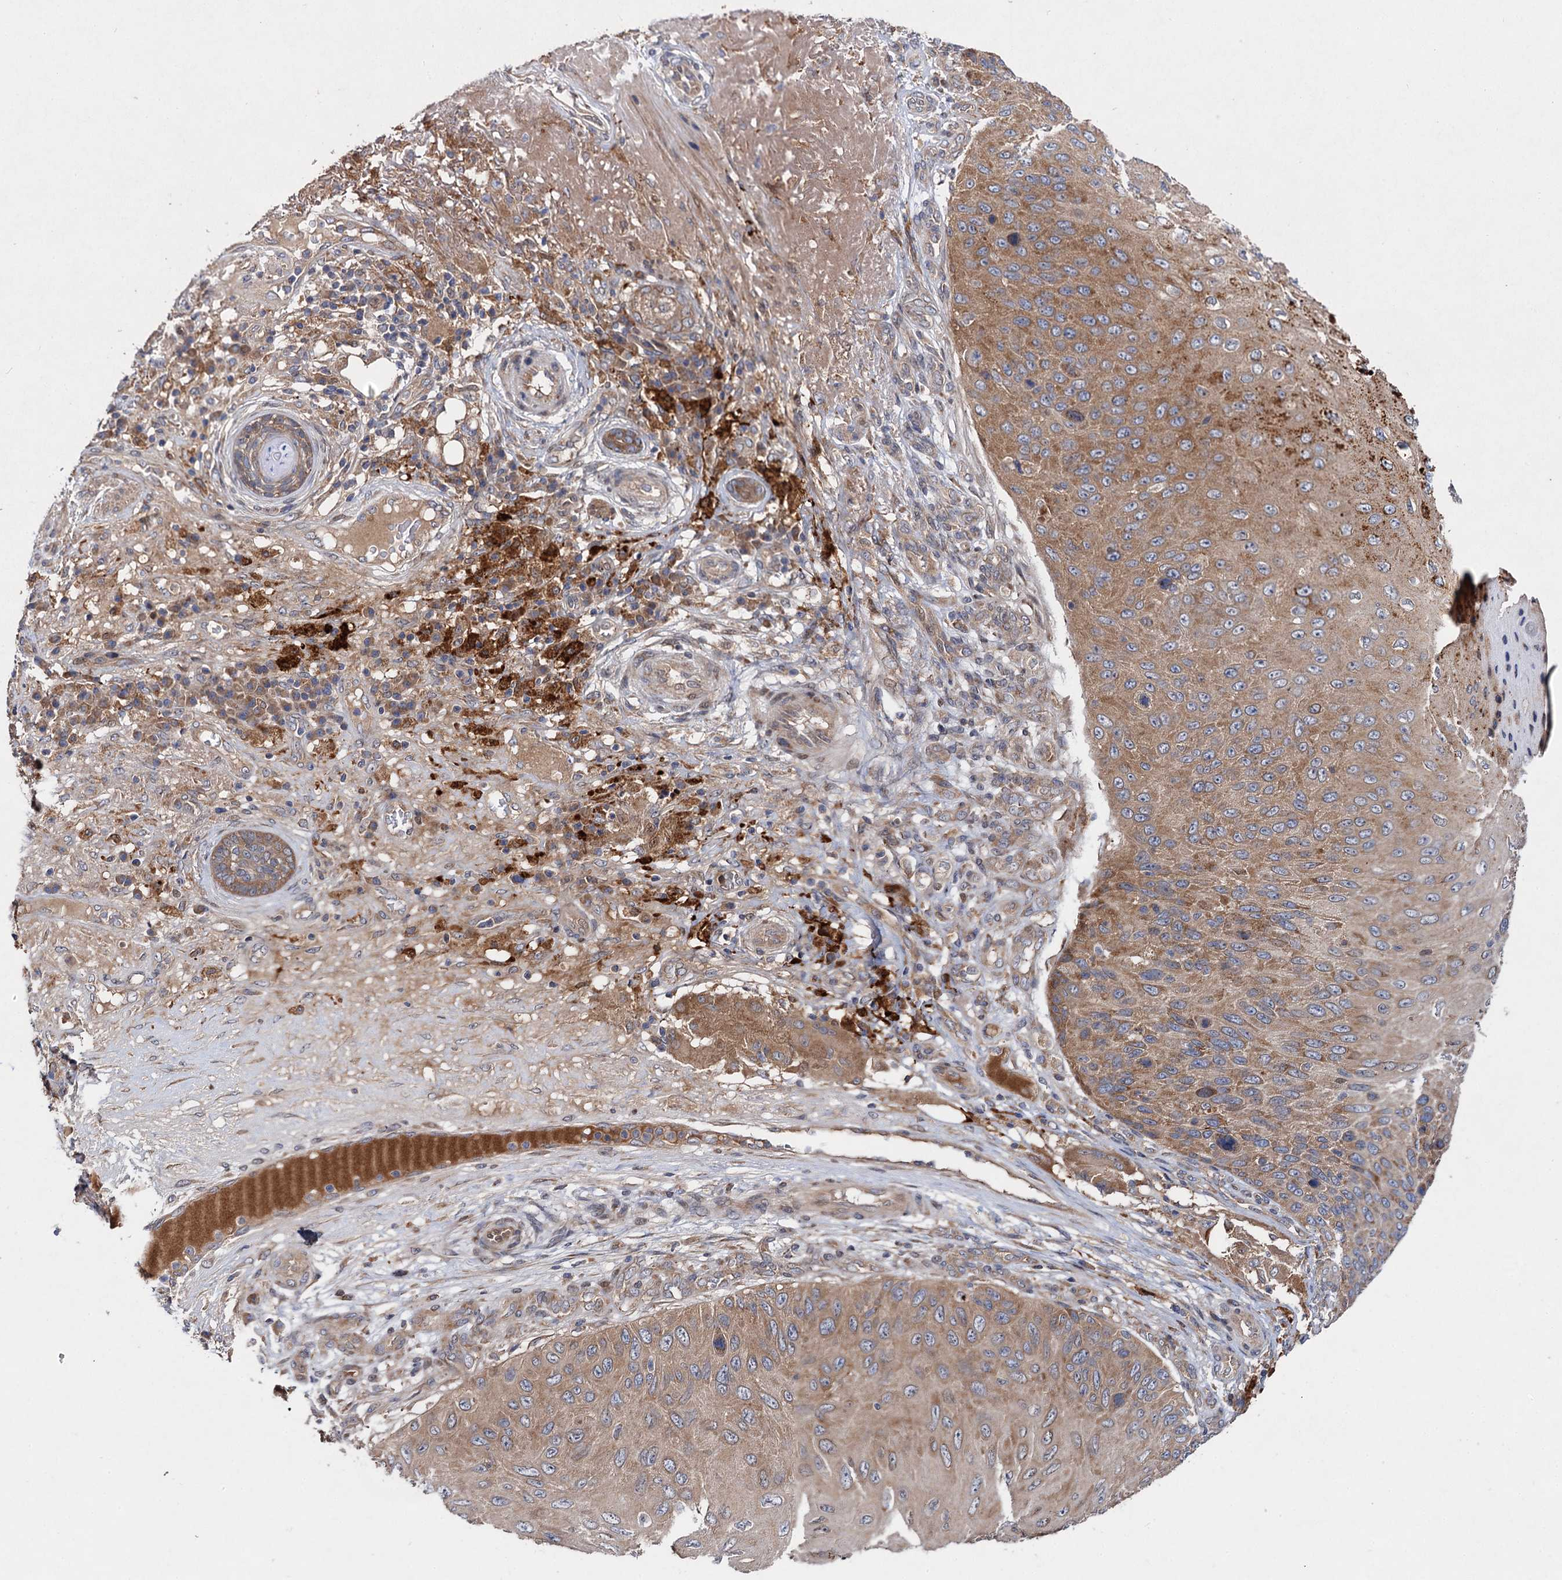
{"staining": {"intensity": "moderate", "quantity": ">75%", "location": "cytoplasmic/membranous"}, "tissue": "skin cancer", "cell_type": "Tumor cells", "image_type": "cancer", "snomed": [{"axis": "morphology", "description": "Squamous cell carcinoma, NOS"}, {"axis": "topography", "description": "Skin"}], "caption": "Protein expression analysis of squamous cell carcinoma (skin) shows moderate cytoplasmic/membranous expression in about >75% of tumor cells.", "gene": "NAA25", "patient": {"sex": "female", "age": 88}}